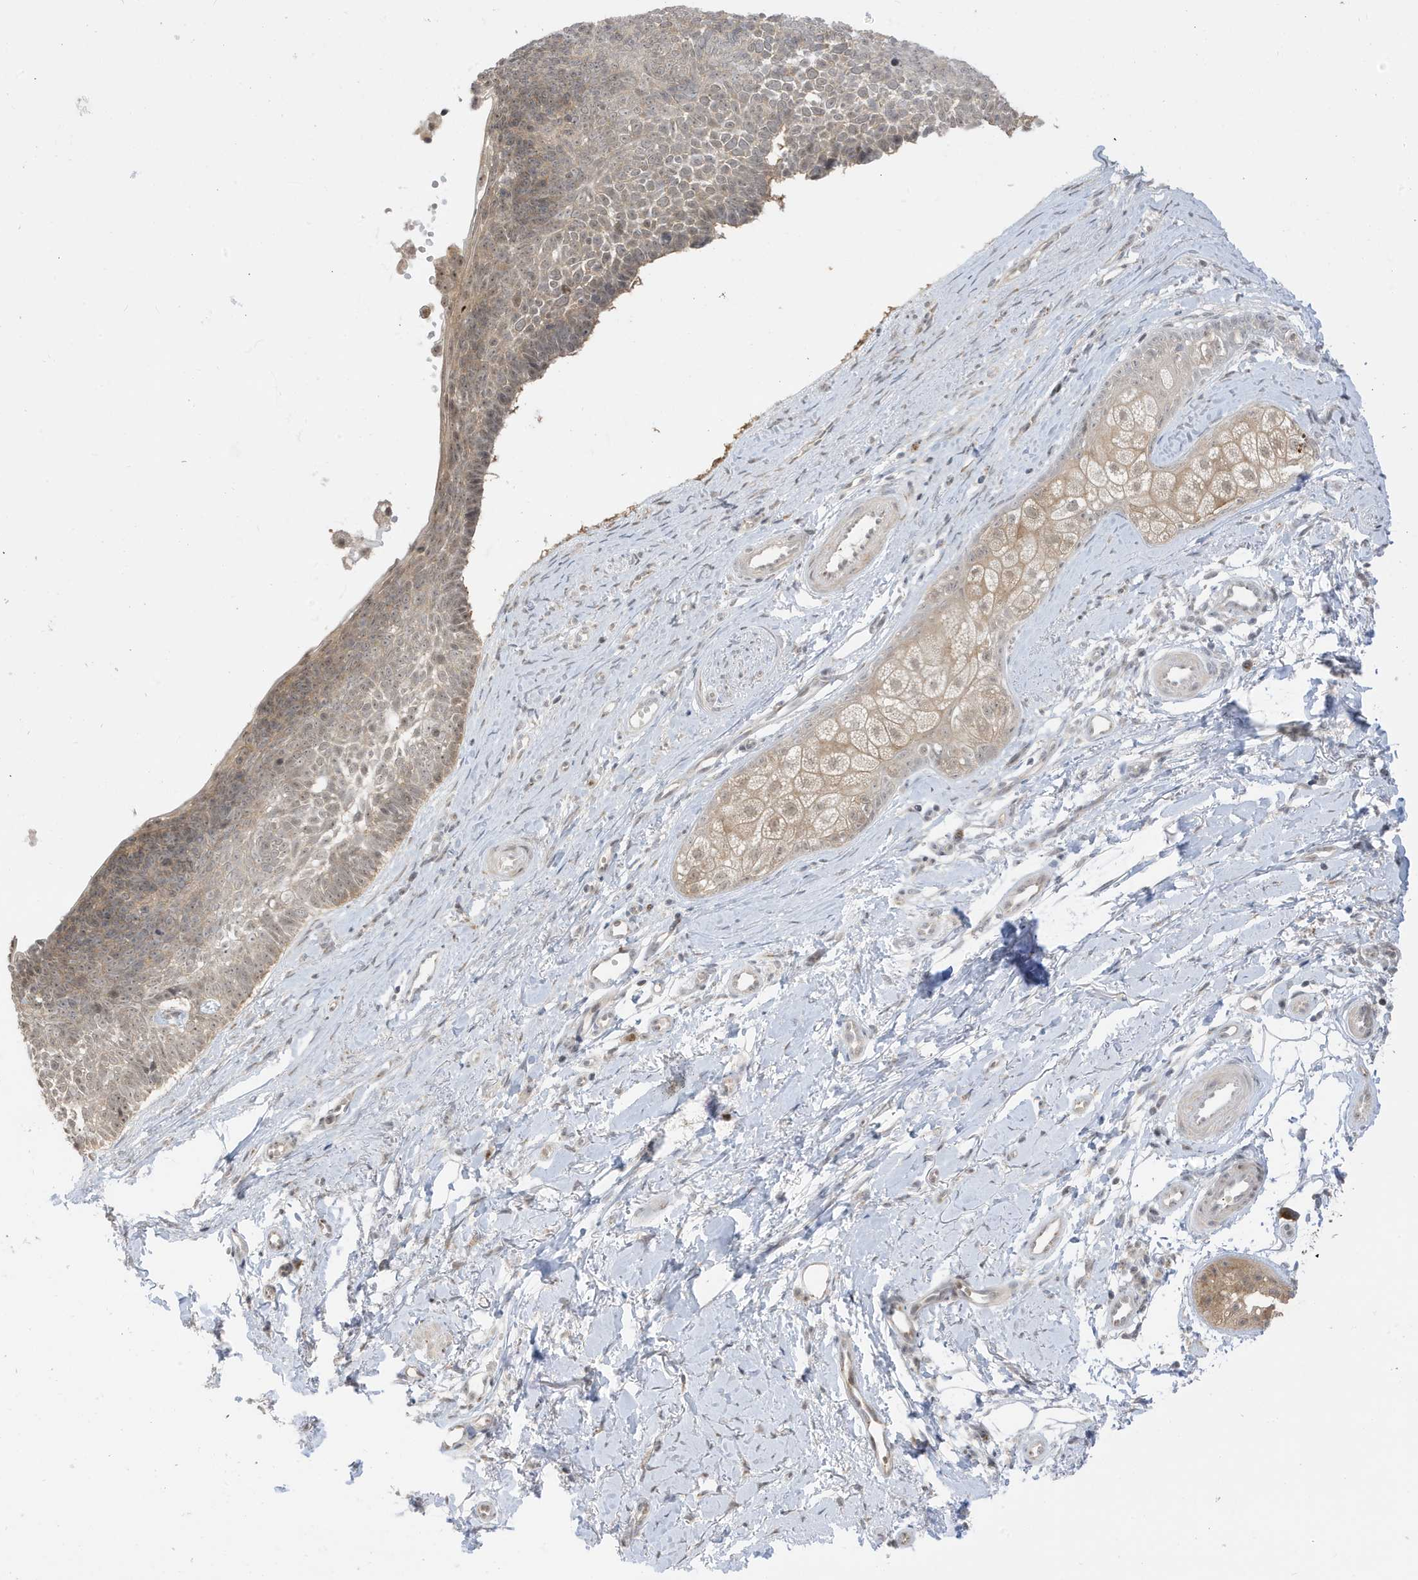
{"staining": {"intensity": "moderate", "quantity": ">75%", "location": "cytoplasmic/membranous,nuclear"}, "tissue": "skin cancer", "cell_type": "Tumor cells", "image_type": "cancer", "snomed": [{"axis": "morphology", "description": "Basal cell carcinoma"}, {"axis": "topography", "description": "Skin"}], "caption": "Skin cancer (basal cell carcinoma) tissue displays moderate cytoplasmic/membranous and nuclear expression in approximately >75% of tumor cells (DAB (3,3'-diaminobenzidine) IHC with brightfield microscopy, high magnification).", "gene": "TAB3", "patient": {"sex": "female", "age": 81}}